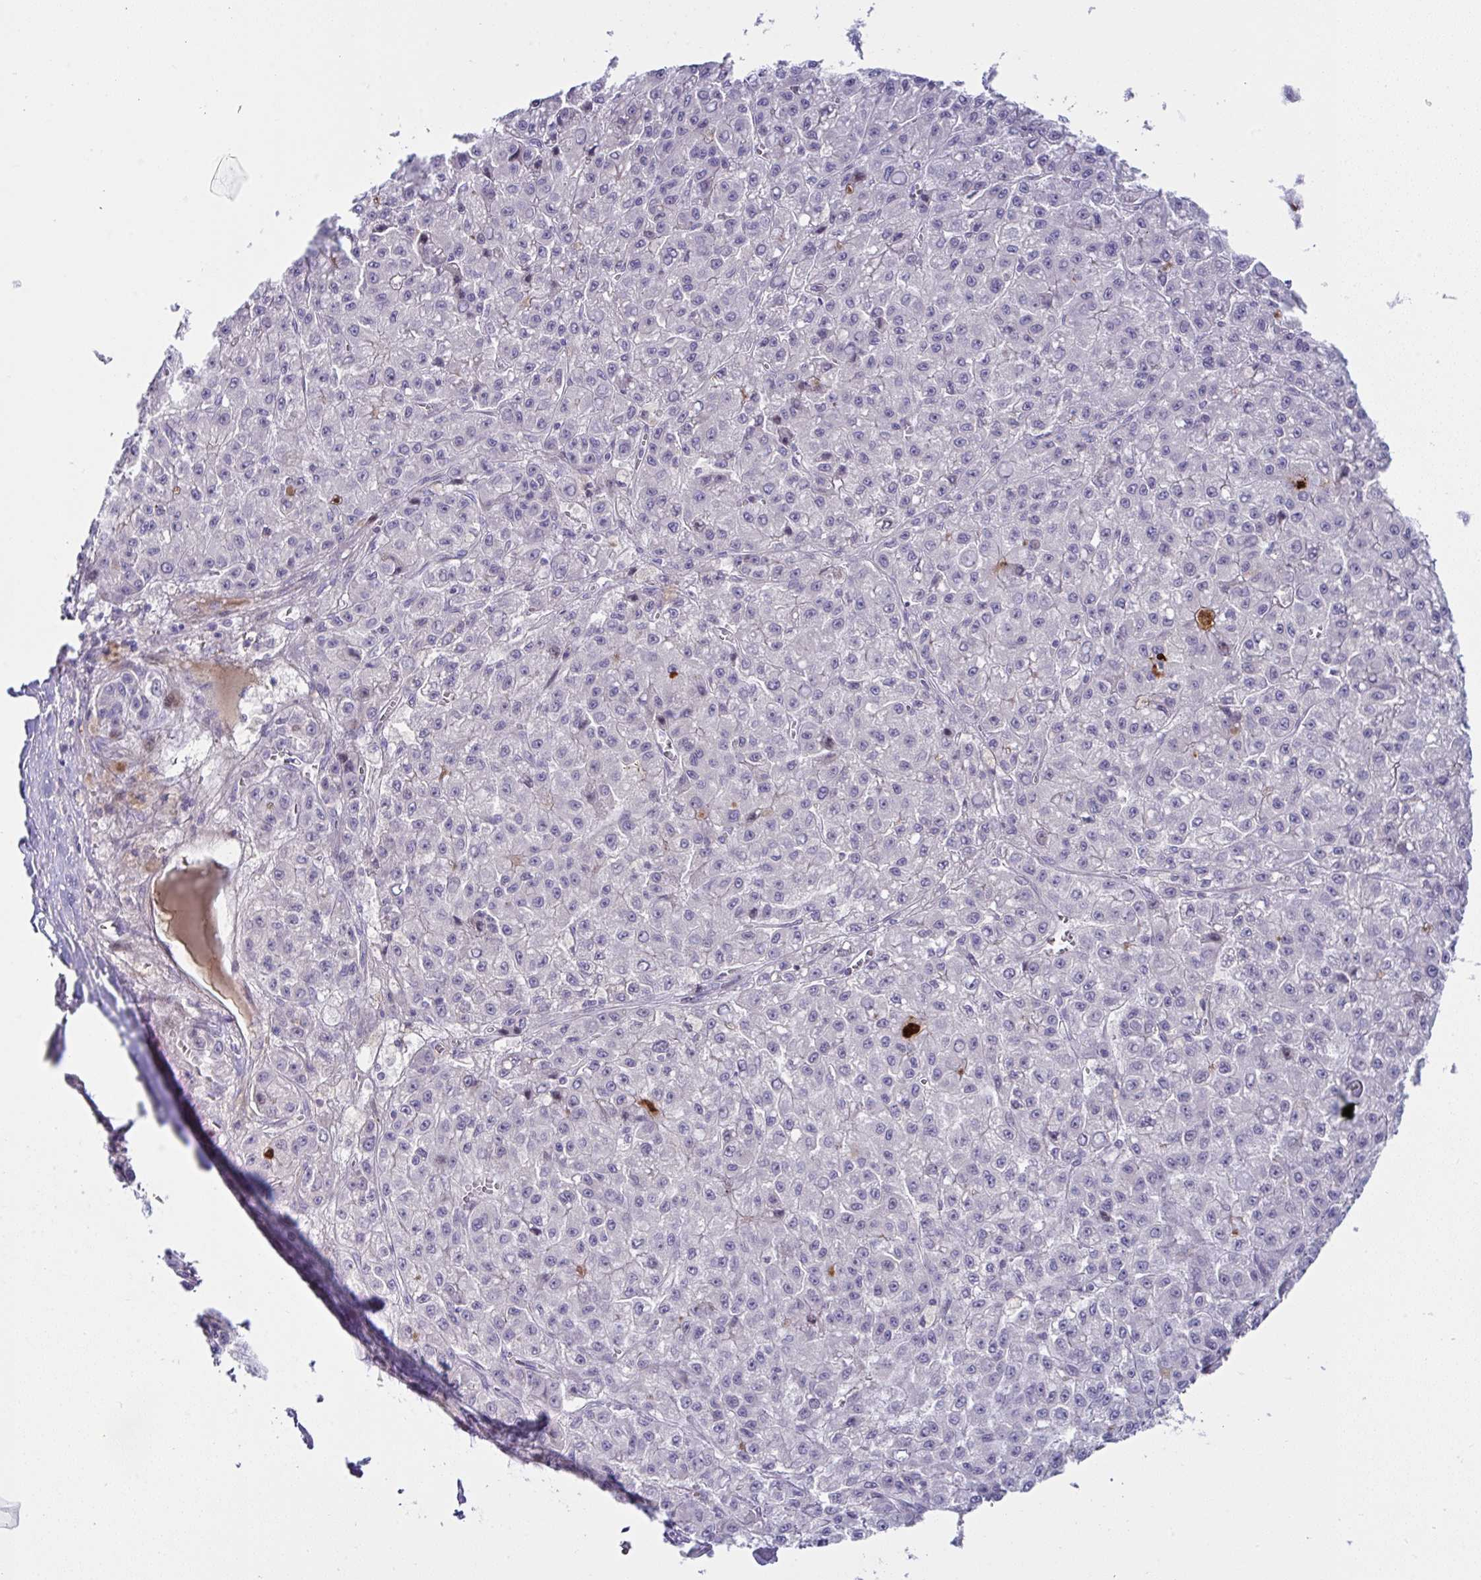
{"staining": {"intensity": "negative", "quantity": "none", "location": "none"}, "tissue": "liver cancer", "cell_type": "Tumor cells", "image_type": "cancer", "snomed": [{"axis": "morphology", "description": "Carcinoma, Hepatocellular, NOS"}, {"axis": "topography", "description": "Liver"}], "caption": "This is an immunohistochemistry (IHC) image of liver cancer (hepatocellular carcinoma). There is no positivity in tumor cells.", "gene": "ZNF713", "patient": {"sex": "male", "age": 70}}